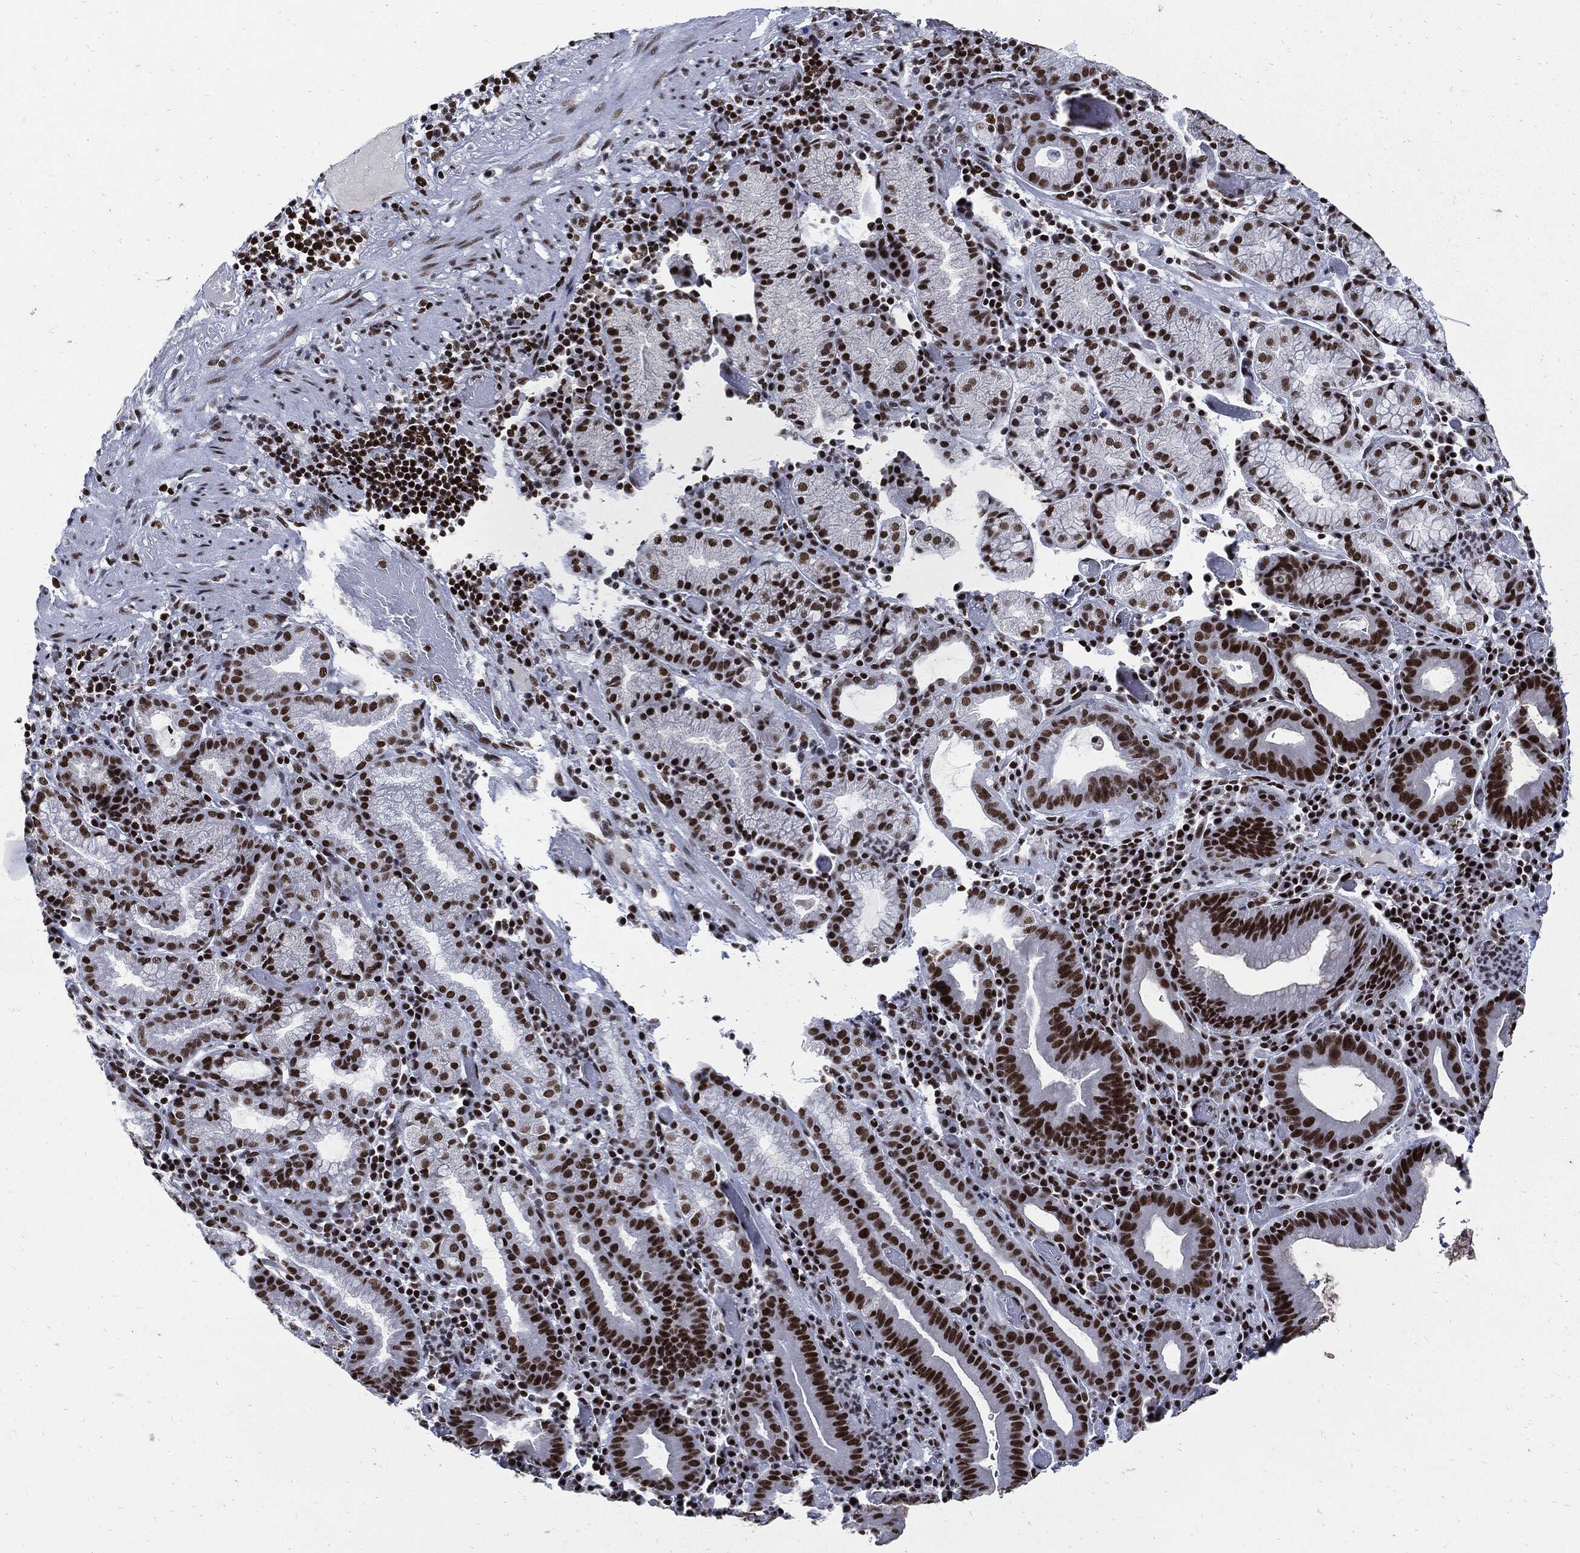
{"staining": {"intensity": "strong", "quantity": ">75%", "location": "nuclear"}, "tissue": "stomach cancer", "cell_type": "Tumor cells", "image_type": "cancer", "snomed": [{"axis": "morphology", "description": "Adenocarcinoma, NOS"}, {"axis": "topography", "description": "Stomach"}], "caption": "IHC (DAB (3,3'-diaminobenzidine)) staining of human stomach adenocarcinoma displays strong nuclear protein expression in approximately >75% of tumor cells. The protein of interest is shown in brown color, while the nuclei are stained blue.", "gene": "TERF2", "patient": {"sex": "male", "age": 79}}